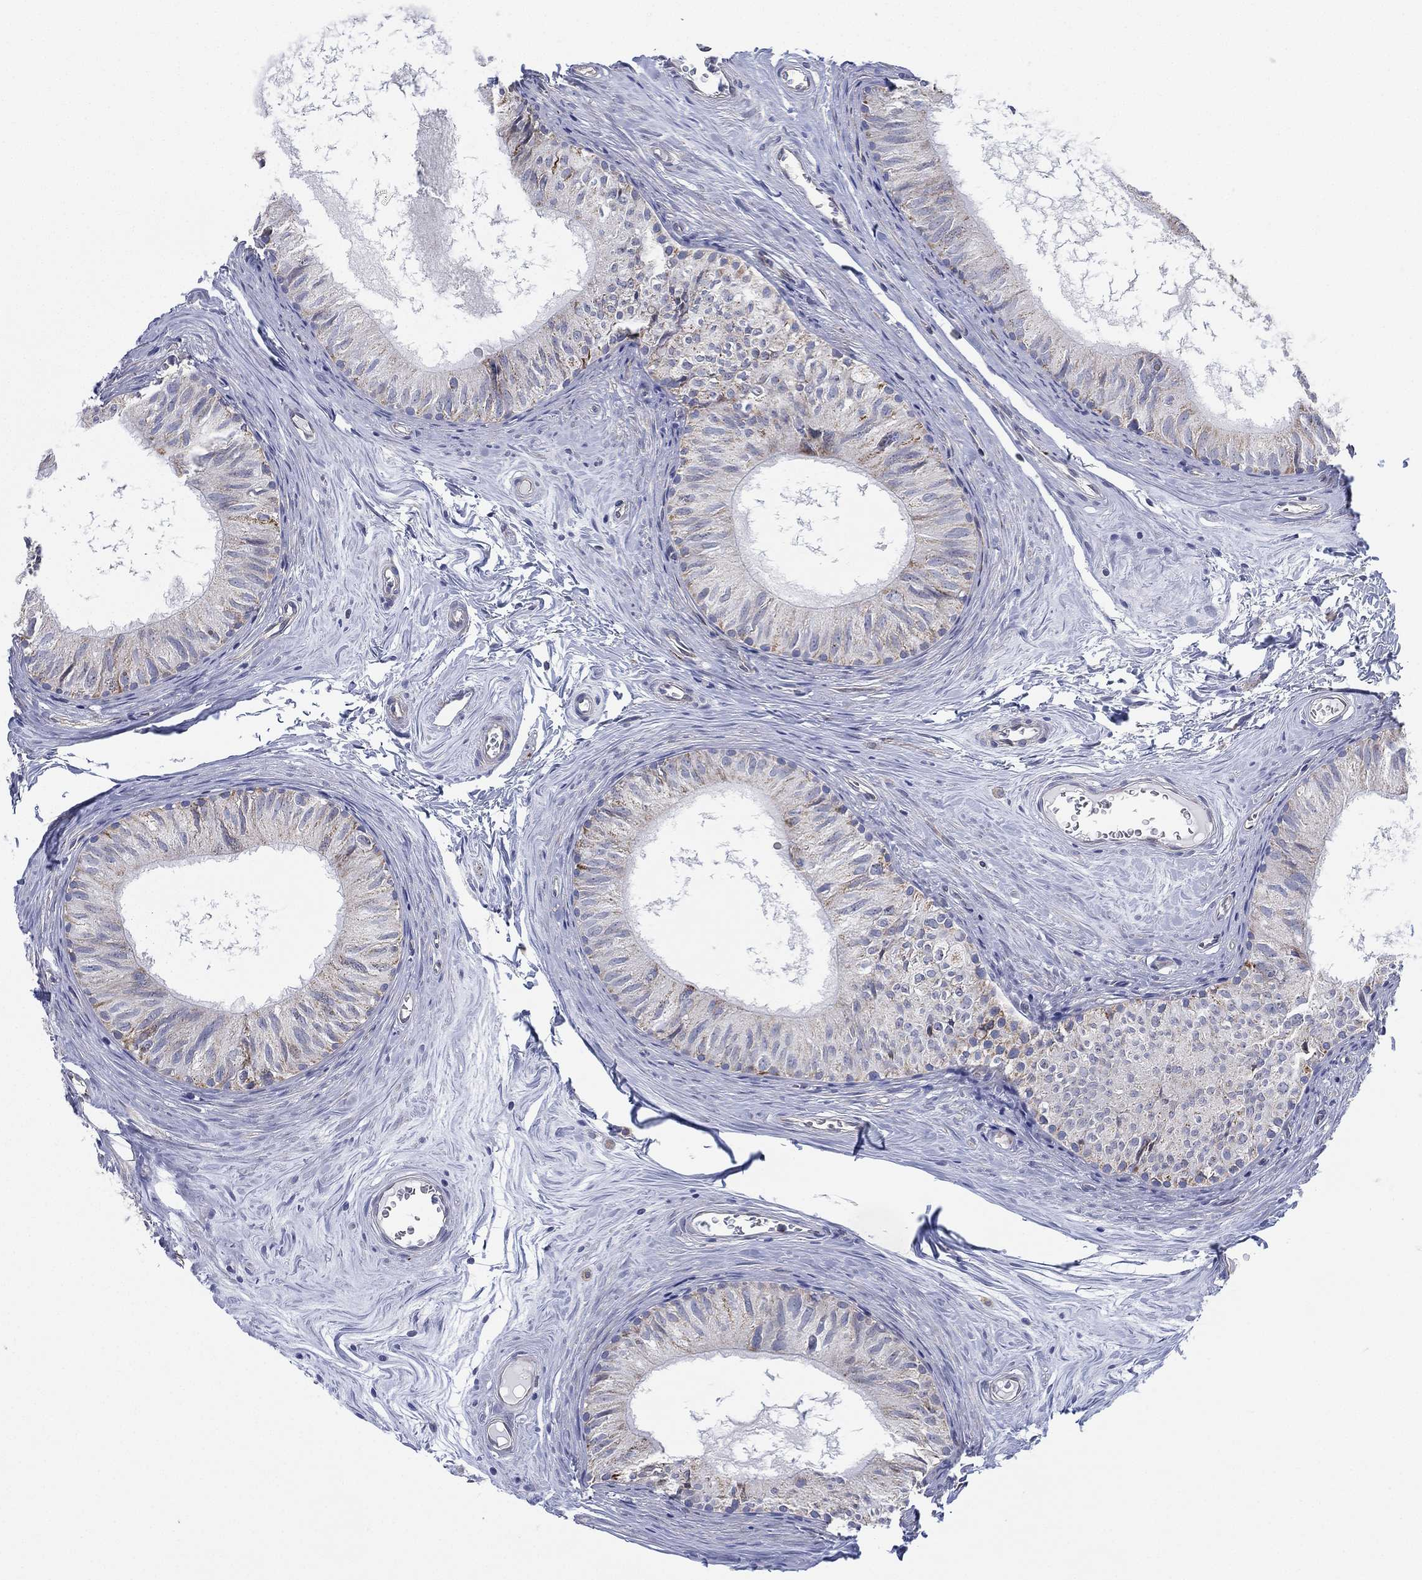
{"staining": {"intensity": "negative", "quantity": "none", "location": "none"}, "tissue": "epididymis", "cell_type": "Glandular cells", "image_type": "normal", "snomed": [{"axis": "morphology", "description": "Normal tissue, NOS"}, {"axis": "topography", "description": "Epididymis"}], "caption": "IHC image of unremarkable epididymis: epididymis stained with DAB demonstrates no significant protein staining in glandular cells.", "gene": "INA", "patient": {"sex": "male", "age": 52}}